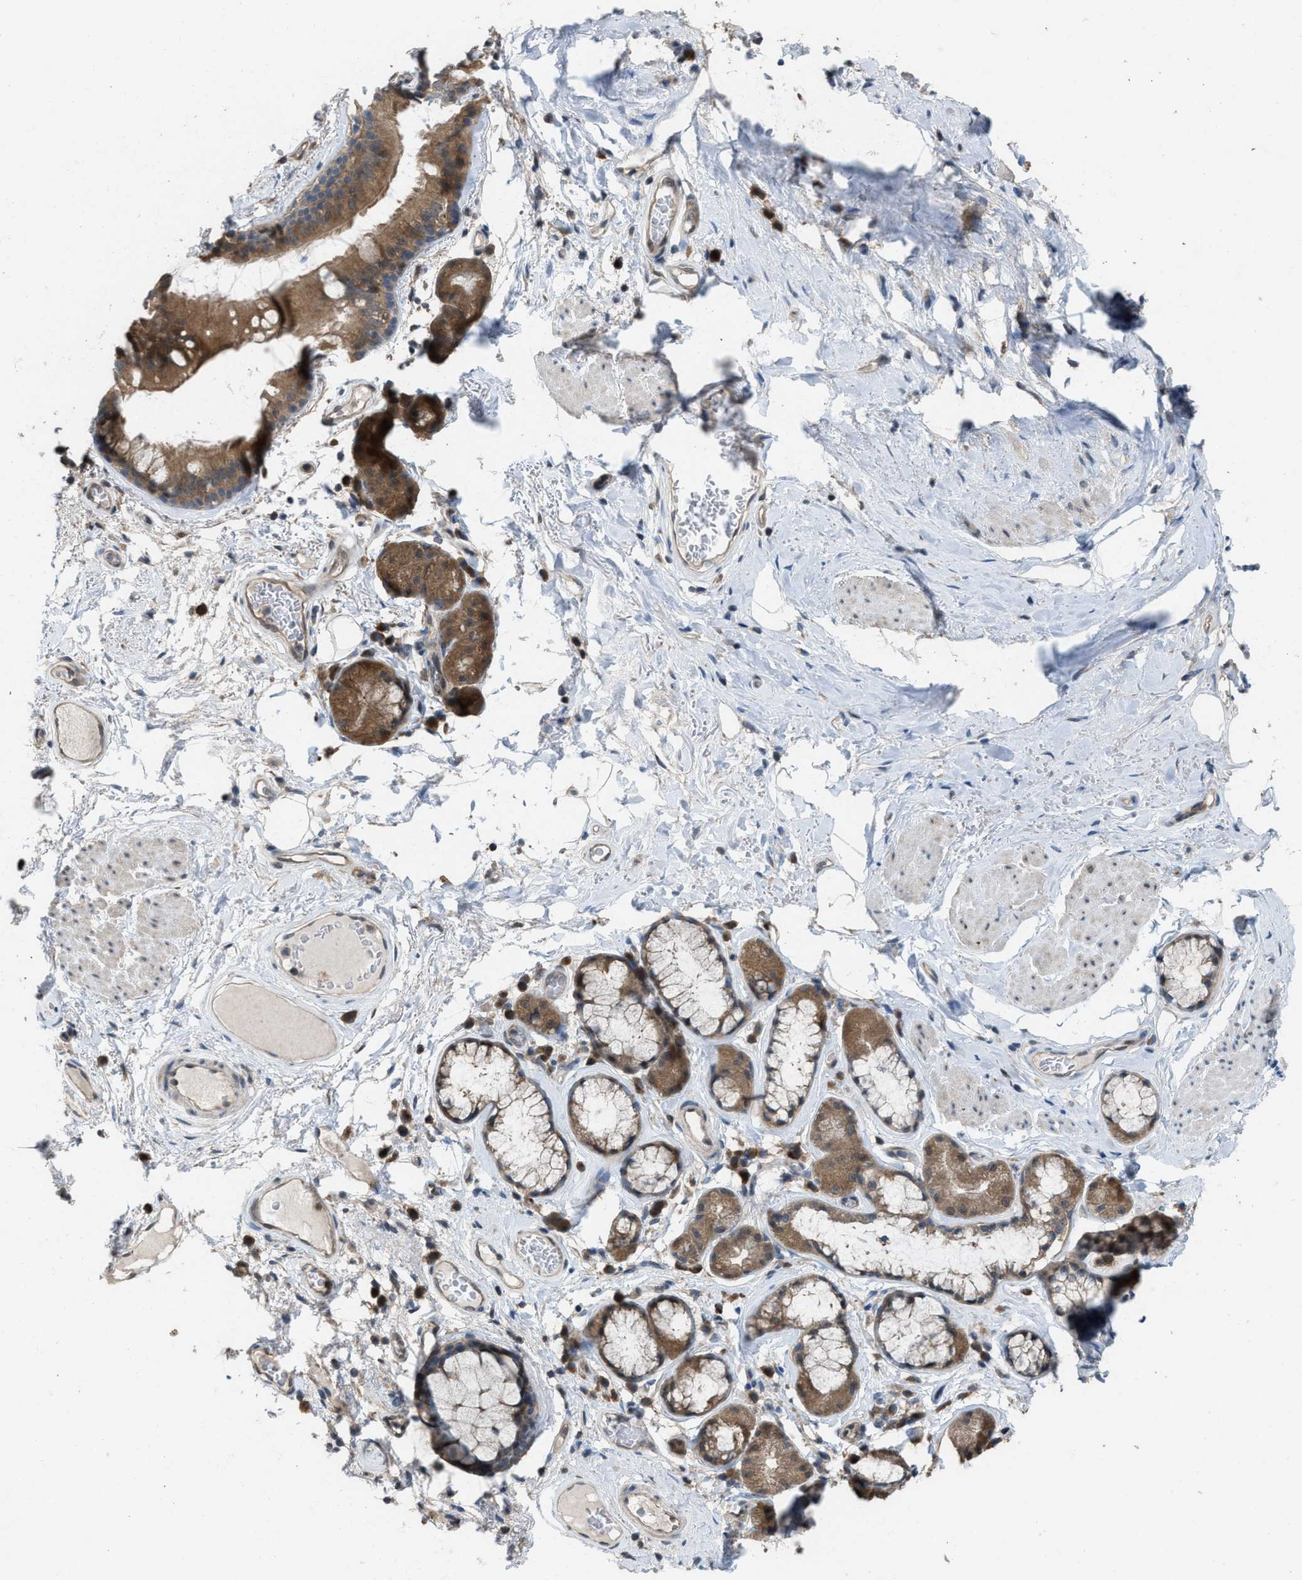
{"staining": {"intensity": "moderate", "quantity": ">75%", "location": "cytoplasmic/membranous"}, "tissue": "bronchus", "cell_type": "Respiratory epithelial cells", "image_type": "normal", "snomed": [{"axis": "morphology", "description": "Normal tissue, NOS"}, {"axis": "topography", "description": "Cartilage tissue"}], "caption": "An image showing moderate cytoplasmic/membranous expression in approximately >75% of respiratory epithelial cells in unremarkable bronchus, as visualized by brown immunohistochemical staining.", "gene": "PLAA", "patient": {"sex": "female", "age": 63}}